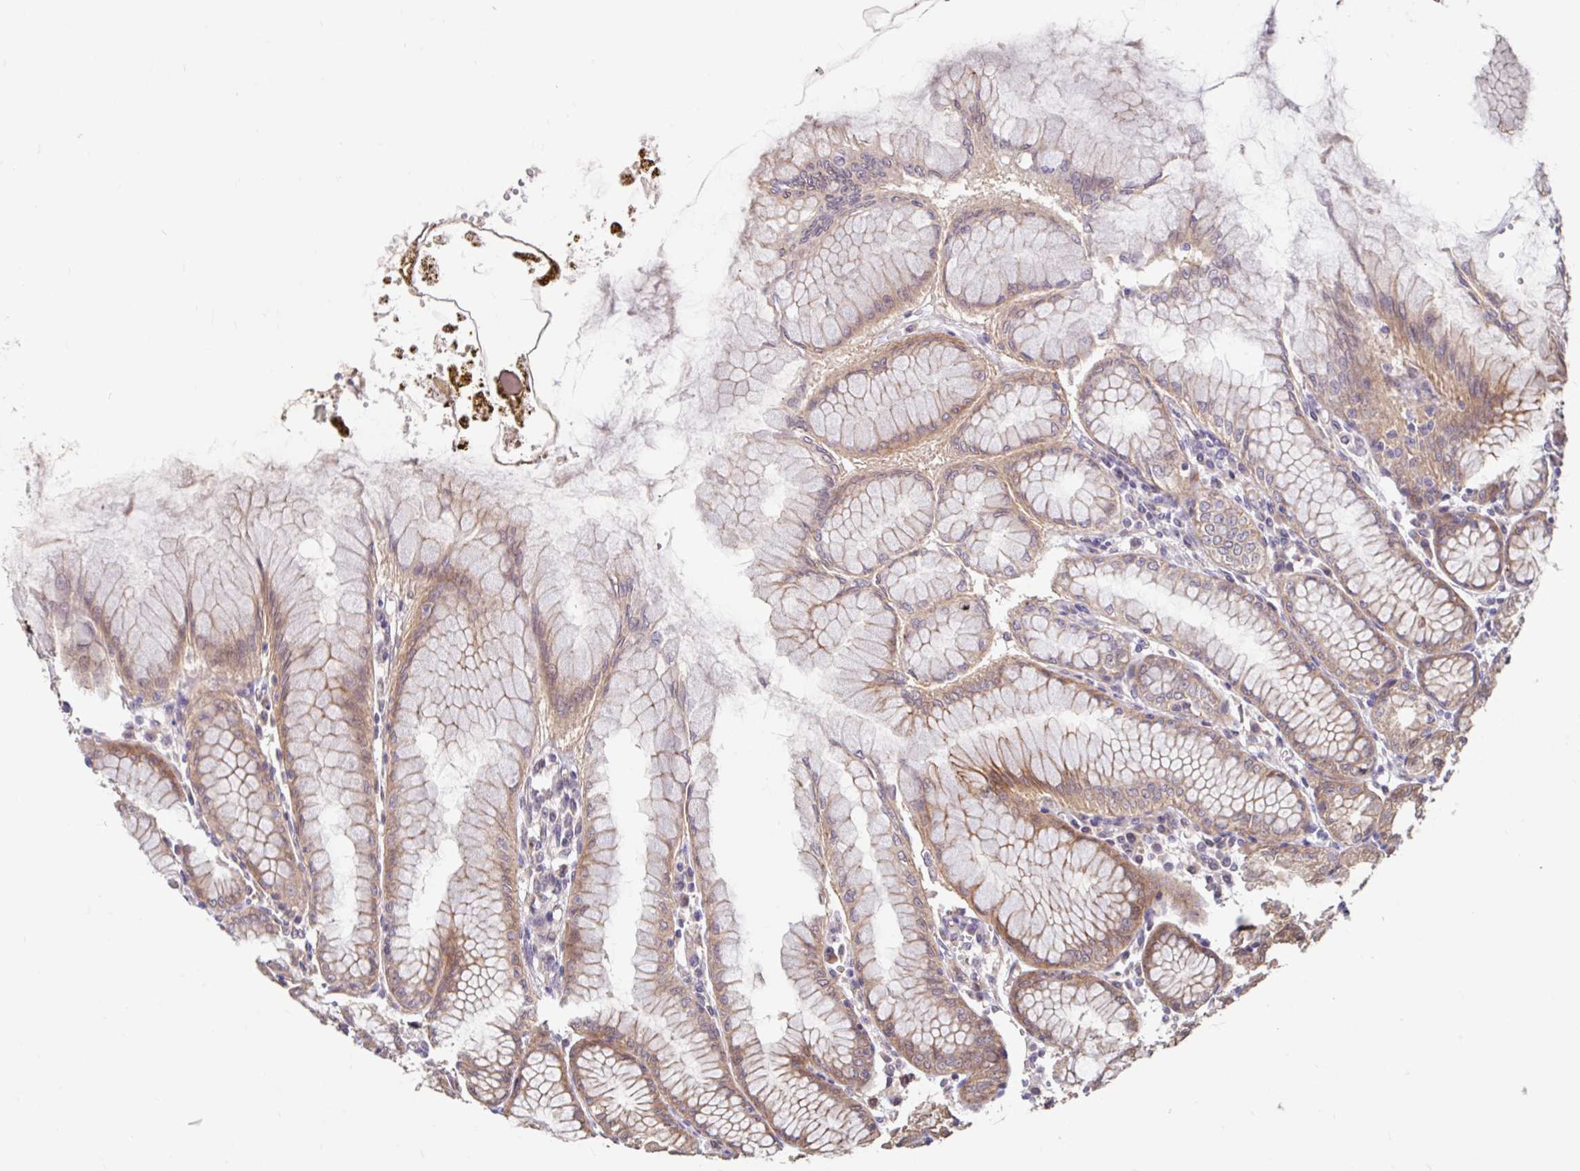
{"staining": {"intensity": "moderate", "quantity": "25%-75%", "location": "cytoplasmic/membranous"}, "tissue": "stomach", "cell_type": "Glandular cells", "image_type": "normal", "snomed": [{"axis": "morphology", "description": "Normal tissue, NOS"}, {"axis": "topography", "description": "Stomach"}], "caption": "A high-resolution image shows immunohistochemistry staining of benign stomach, which demonstrates moderate cytoplasmic/membranous staining in approximately 25%-75% of glandular cells. (DAB (3,3'-diaminobenzidine) IHC with brightfield microscopy, high magnification).", "gene": "STYXL1", "patient": {"sex": "female", "age": 57}}